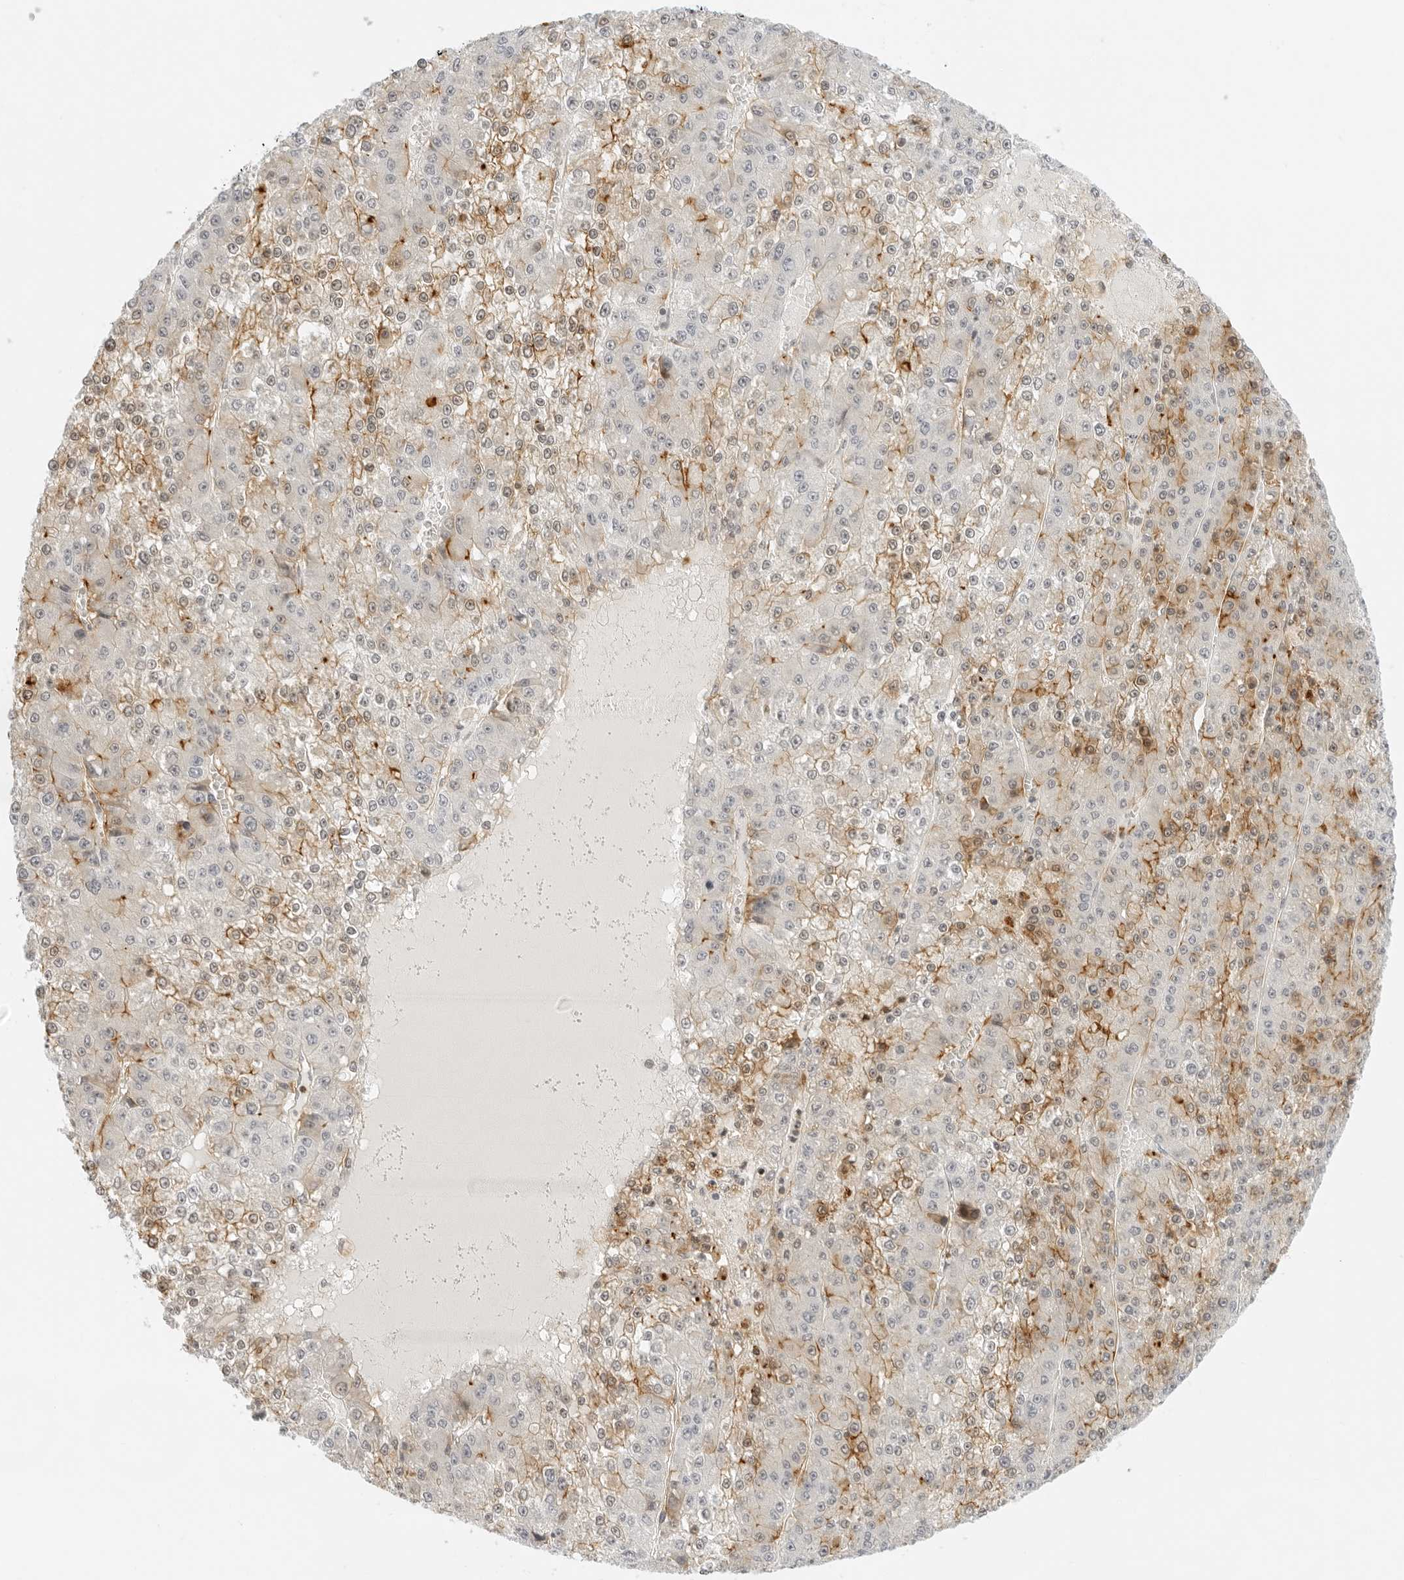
{"staining": {"intensity": "moderate", "quantity": "25%-75%", "location": "cytoplasmic/membranous"}, "tissue": "liver cancer", "cell_type": "Tumor cells", "image_type": "cancer", "snomed": [{"axis": "morphology", "description": "Carcinoma, Hepatocellular, NOS"}, {"axis": "topography", "description": "Liver"}], "caption": "A micrograph of human liver cancer stained for a protein exhibits moderate cytoplasmic/membranous brown staining in tumor cells.", "gene": "OSCP1", "patient": {"sex": "female", "age": 73}}